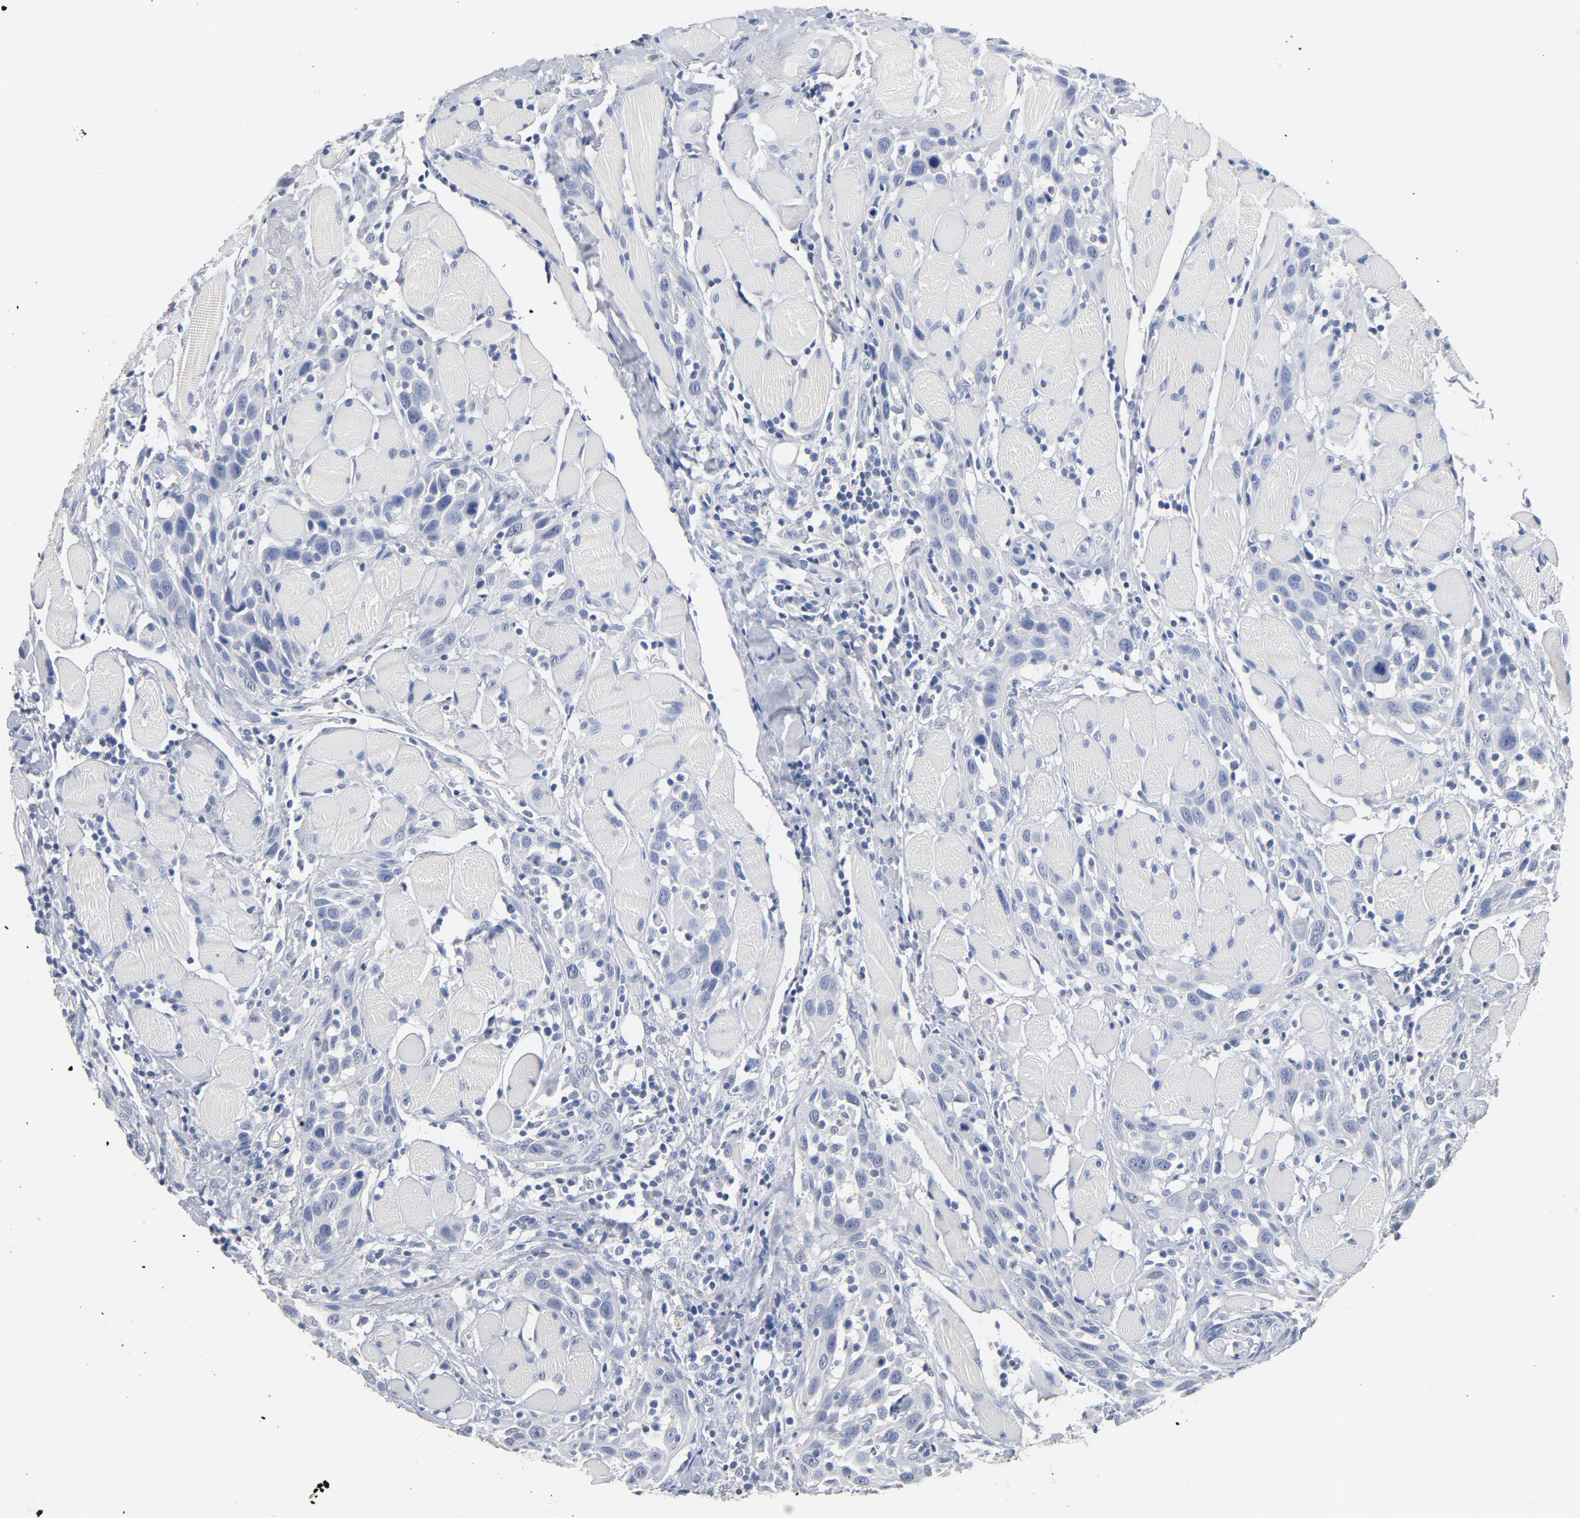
{"staining": {"intensity": "negative", "quantity": "none", "location": "none"}, "tissue": "head and neck cancer", "cell_type": "Tumor cells", "image_type": "cancer", "snomed": [{"axis": "morphology", "description": "Squamous cell carcinoma, NOS"}, {"axis": "topography", "description": "Oral tissue"}, {"axis": "topography", "description": "Head-Neck"}], "caption": "Immunohistochemical staining of human head and neck squamous cell carcinoma reveals no significant expression in tumor cells. (Brightfield microscopy of DAB IHC at high magnification).", "gene": "ZCCHC13", "patient": {"sex": "female", "age": 50}}